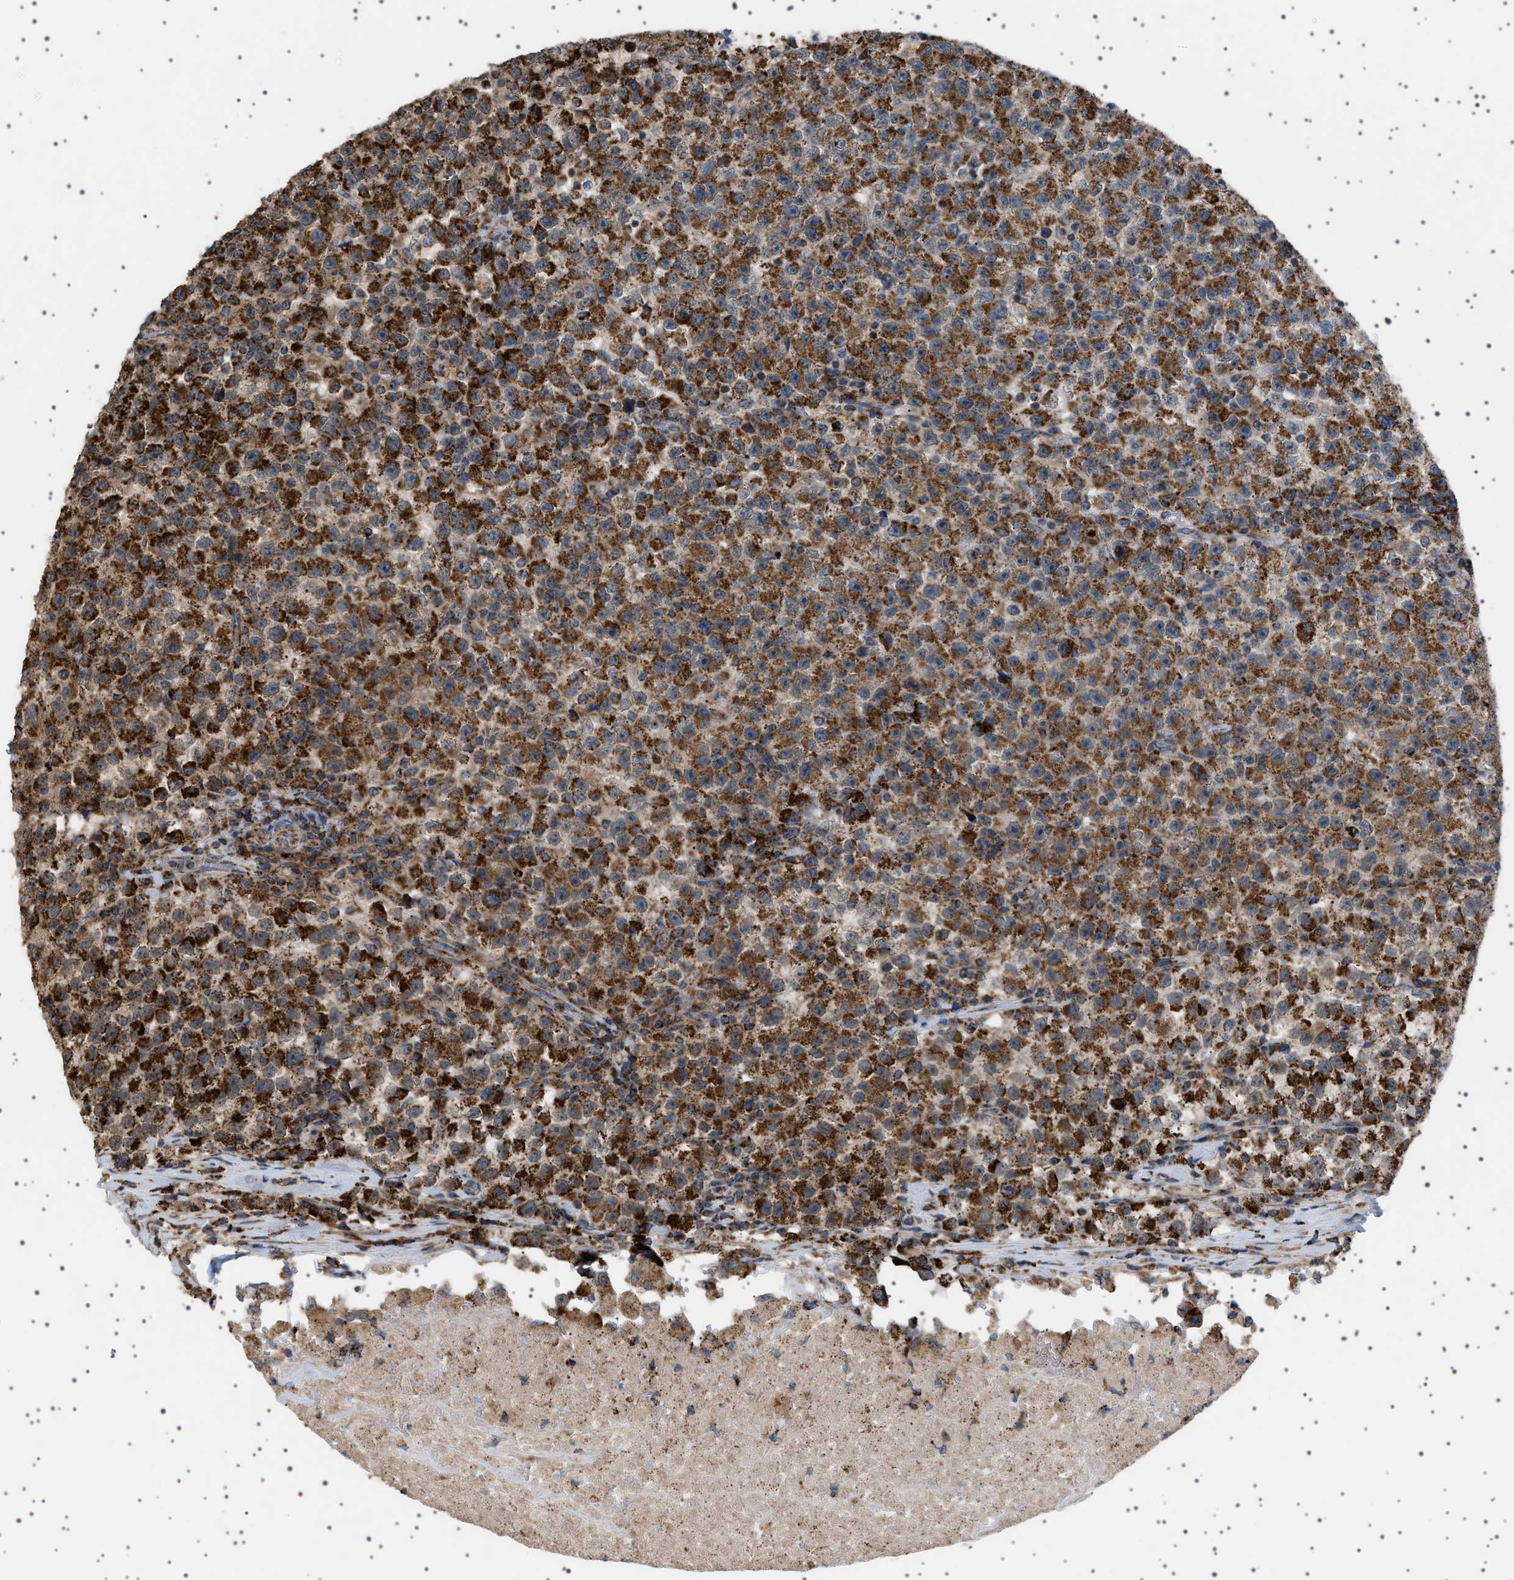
{"staining": {"intensity": "strong", "quantity": ">75%", "location": "cytoplasmic/membranous"}, "tissue": "testis cancer", "cell_type": "Tumor cells", "image_type": "cancer", "snomed": [{"axis": "morphology", "description": "Seminoma, NOS"}, {"axis": "topography", "description": "Testis"}], "caption": "Tumor cells demonstrate high levels of strong cytoplasmic/membranous staining in approximately >75% of cells in testis cancer (seminoma).", "gene": "UBXN8", "patient": {"sex": "male", "age": 22}}